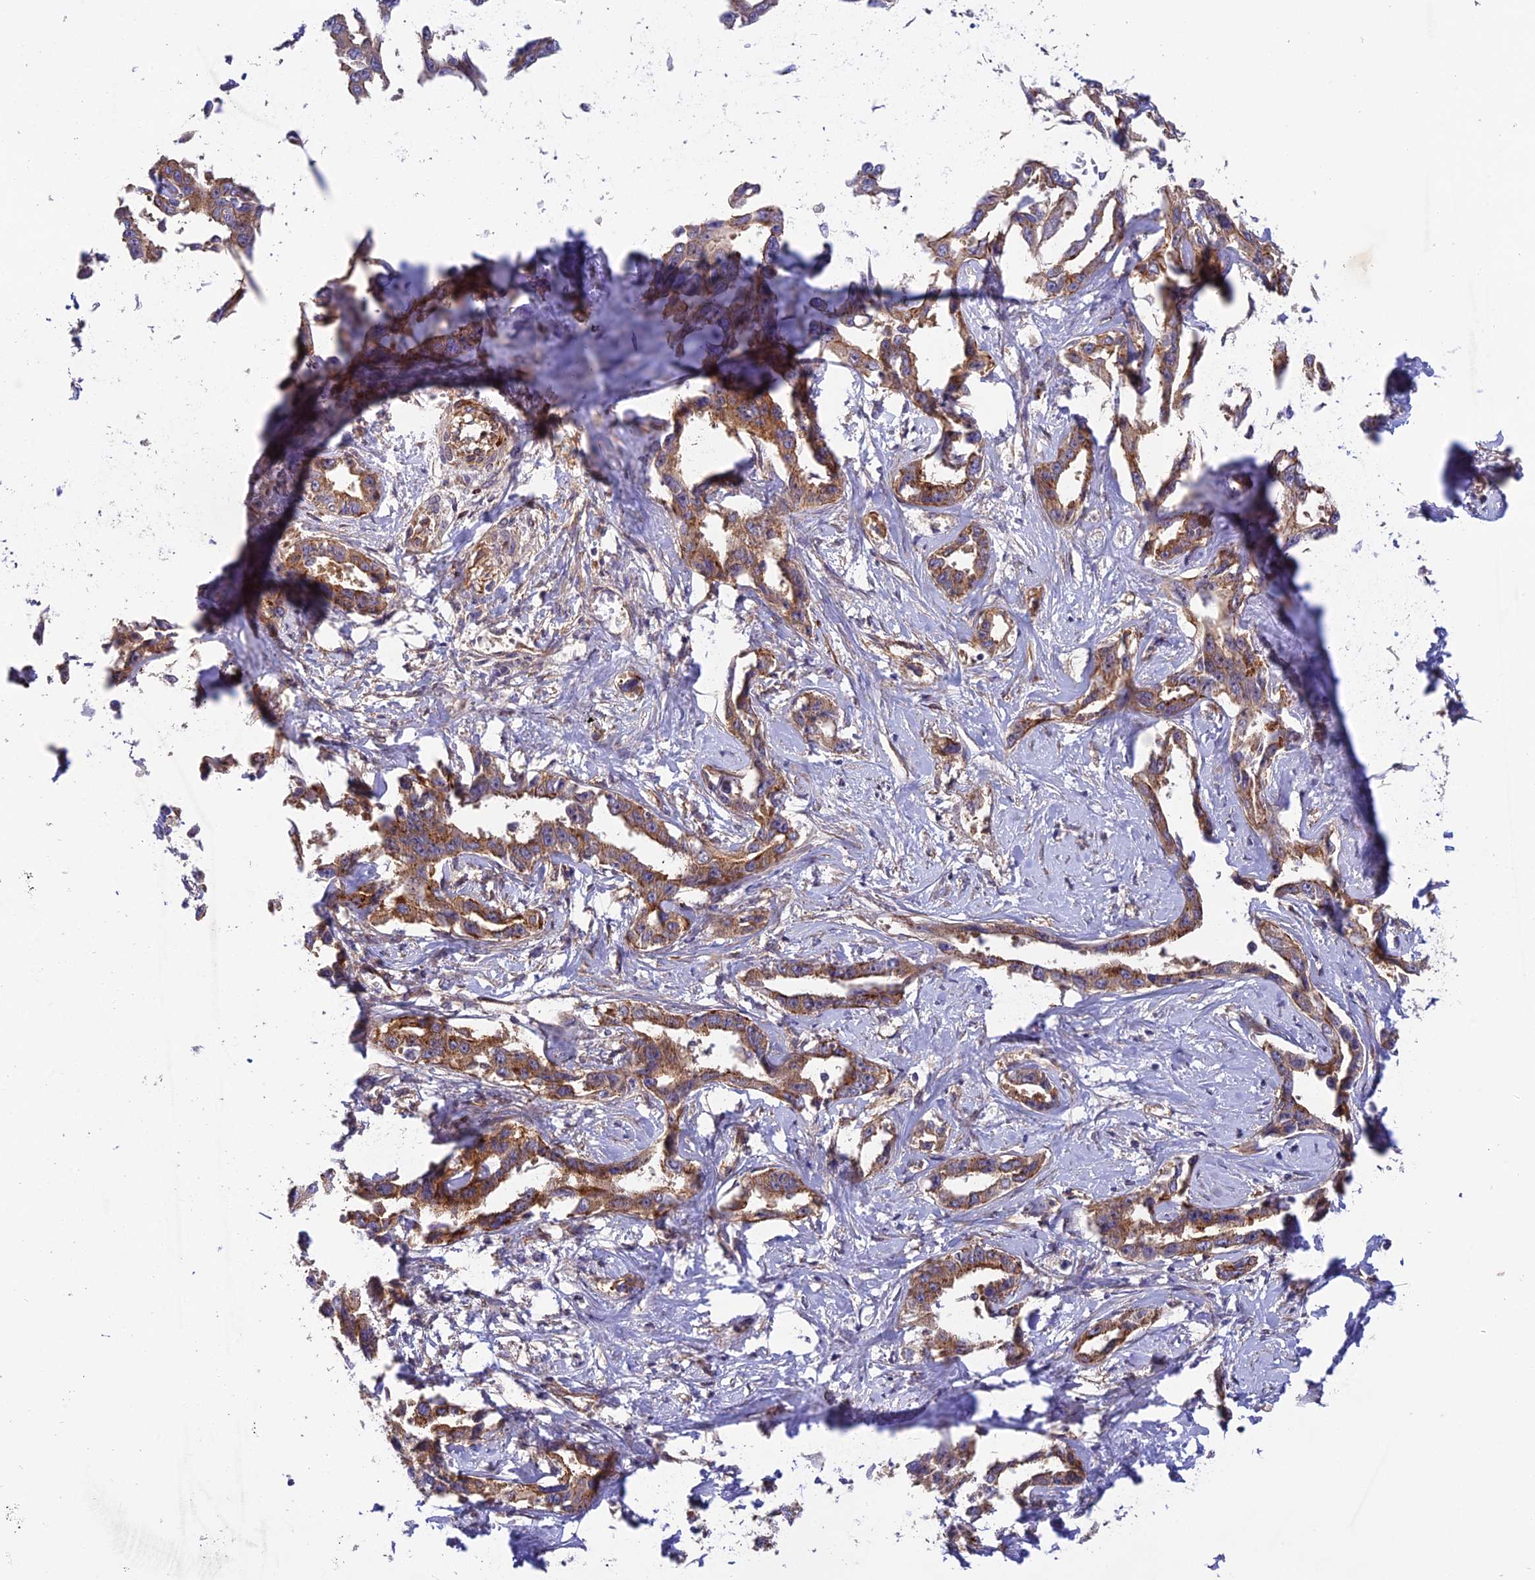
{"staining": {"intensity": "moderate", "quantity": ">75%", "location": "cytoplasmic/membranous"}, "tissue": "liver cancer", "cell_type": "Tumor cells", "image_type": "cancer", "snomed": [{"axis": "morphology", "description": "Cholangiocarcinoma"}, {"axis": "topography", "description": "Liver"}], "caption": "Brown immunohistochemical staining in human liver cholangiocarcinoma exhibits moderate cytoplasmic/membranous staining in about >75% of tumor cells.", "gene": "ADAMTS15", "patient": {"sex": "male", "age": 59}}